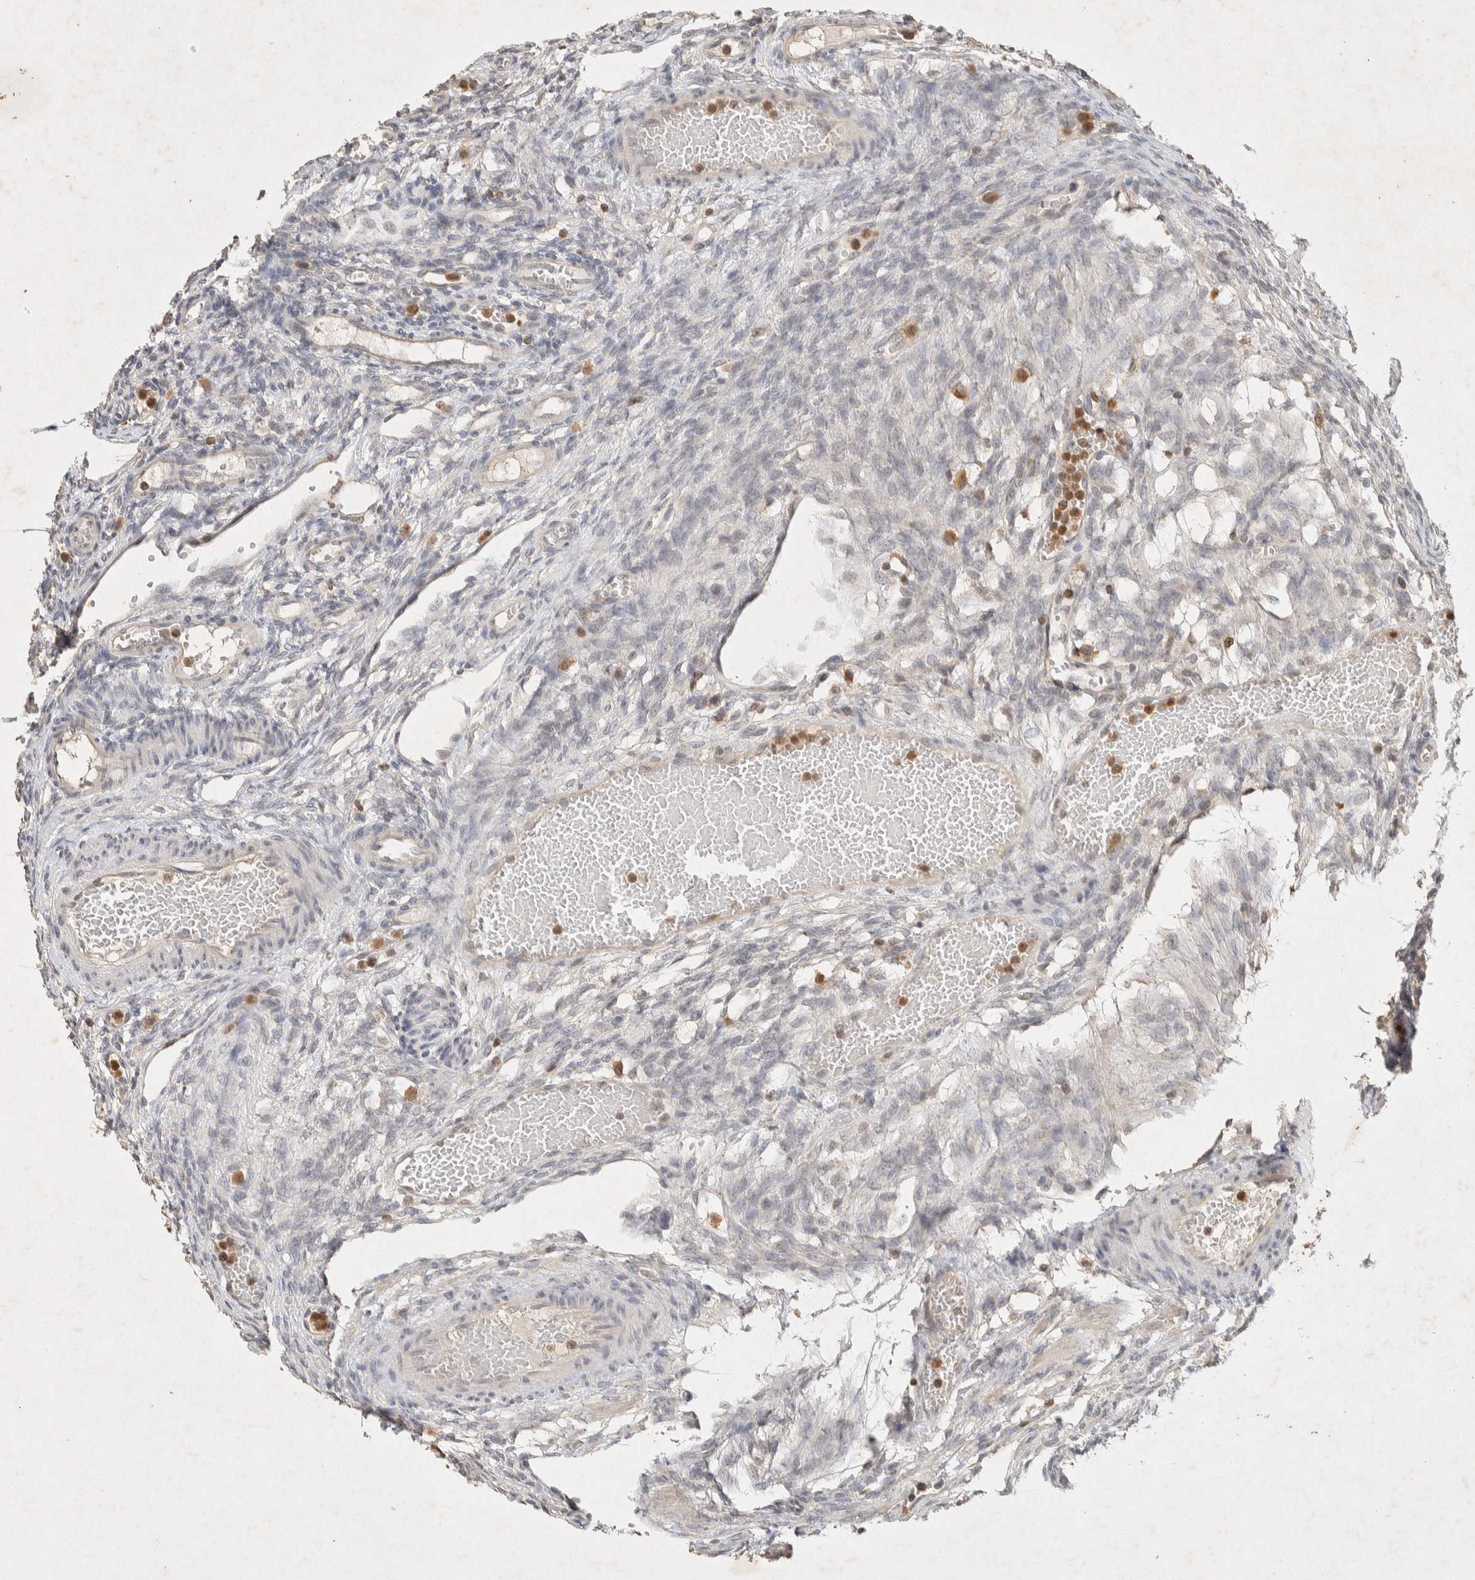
{"staining": {"intensity": "negative", "quantity": "none", "location": "none"}, "tissue": "ovary", "cell_type": "Ovarian stroma cells", "image_type": "normal", "snomed": [{"axis": "morphology", "description": "Normal tissue, NOS"}, {"axis": "topography", "description": "Ovary"}], "caption": "Ovarian stroma cells are negative for protein expression in unremarkable human ovary. (DAB immunohistochemistry (IHC) with hematoxylin counter stain).", "gene": "RAC2", "patient": {"sex": "female", "age": 33}}